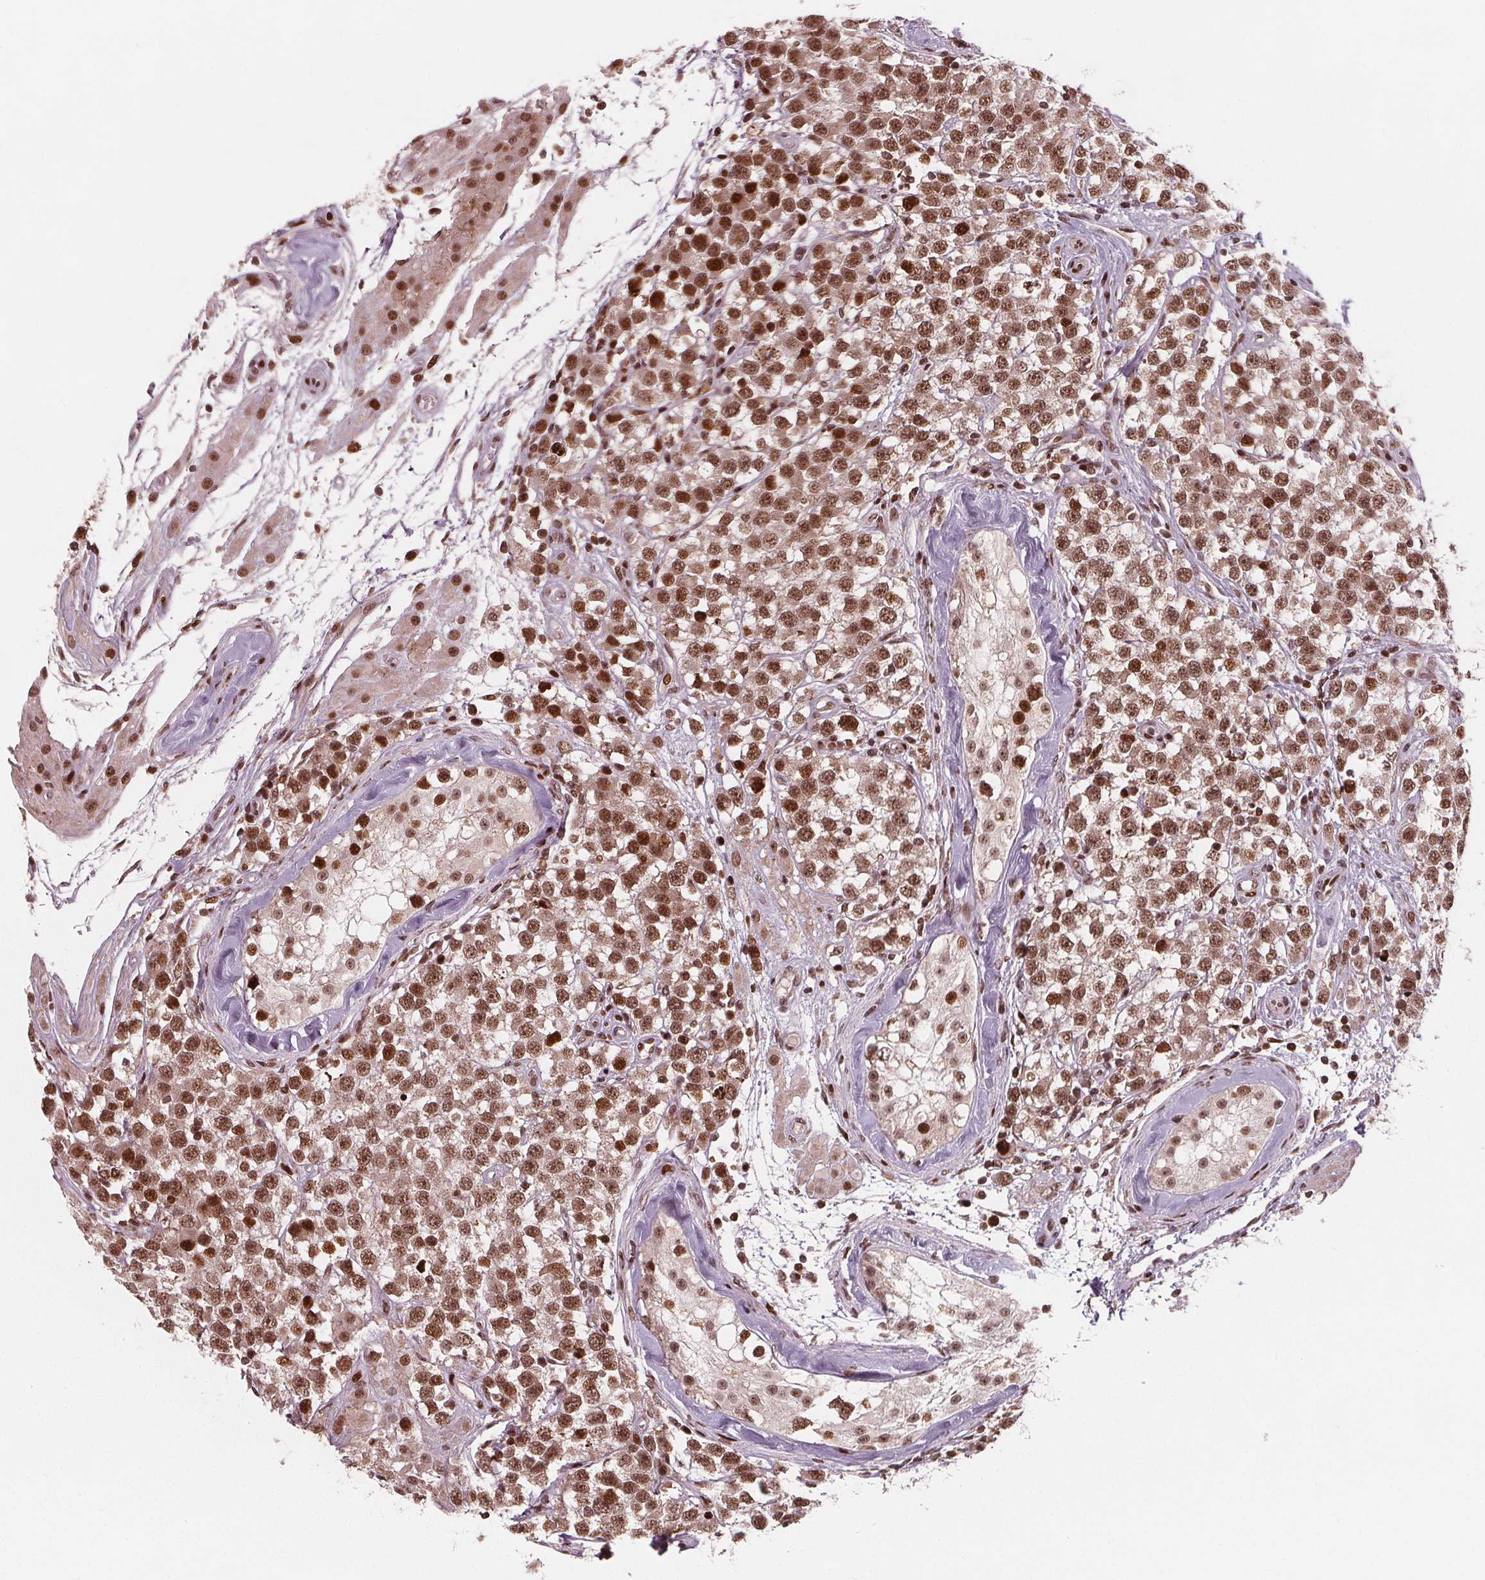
{"staining": {"intensity": "moderate", "quantity": ">75%", "location": "cytoplasmic/membranous,nuclear"}, "tissue": "testis cancer", "cell_type": "Tumor cells", "image_type": "cancer", "snomed": [{"axis": "morphology", "description": "Seminoma, NOS"}, {"axis": "topography", "description": "Testis"}], "caption": "This micrograph reveals immunohistochemistry (IHC) staining of human testis cancer, with medium moderate cytoplasmic/membranous and nuclear staining in approximately >75% of tumor cells.", "gene": "SNRNP35", "patient": {"sex": "male", "age": 34}}